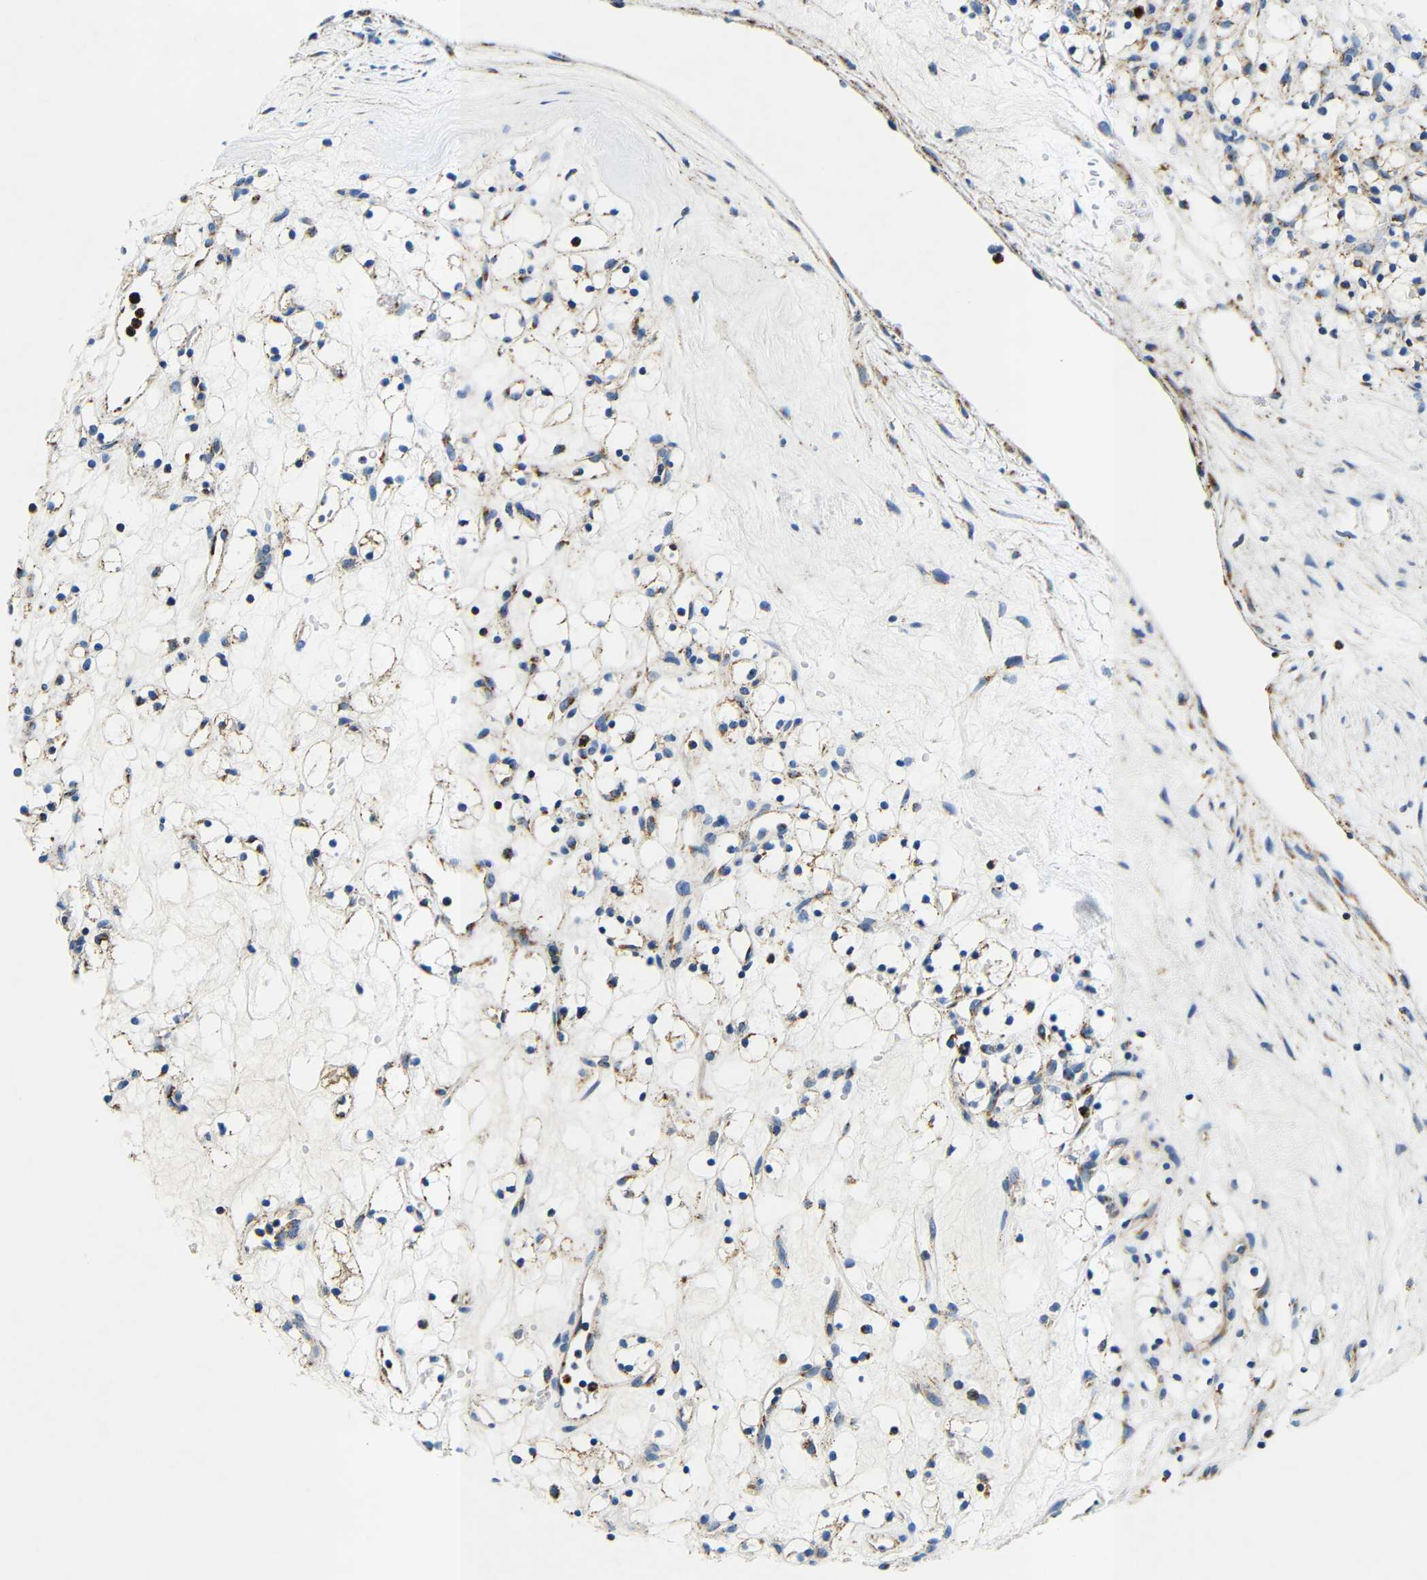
{"staining": {"intensity": "moderate", "quantity": "<25%", "location": "cytoplasmic/membranous"}, "tissue": "renal cancer", "cell_type": "Tumor cells", "image_type": "cancer", "snomed": [{"axis": "morphology", "description": "Adenocarcinoma, NOS"}, {"axis": "topography", "description": "Kidney"}], "caption": "IHC (DAB (3,3'-diaminobenzidine)) staining of adenocarcinoma (renal) reveals moderate cytoplasmic/membranous protein expression in approximately <25% of tumor cells.", "gene": "GALNT18", "patient": {"sex": "female", "age": 60}}